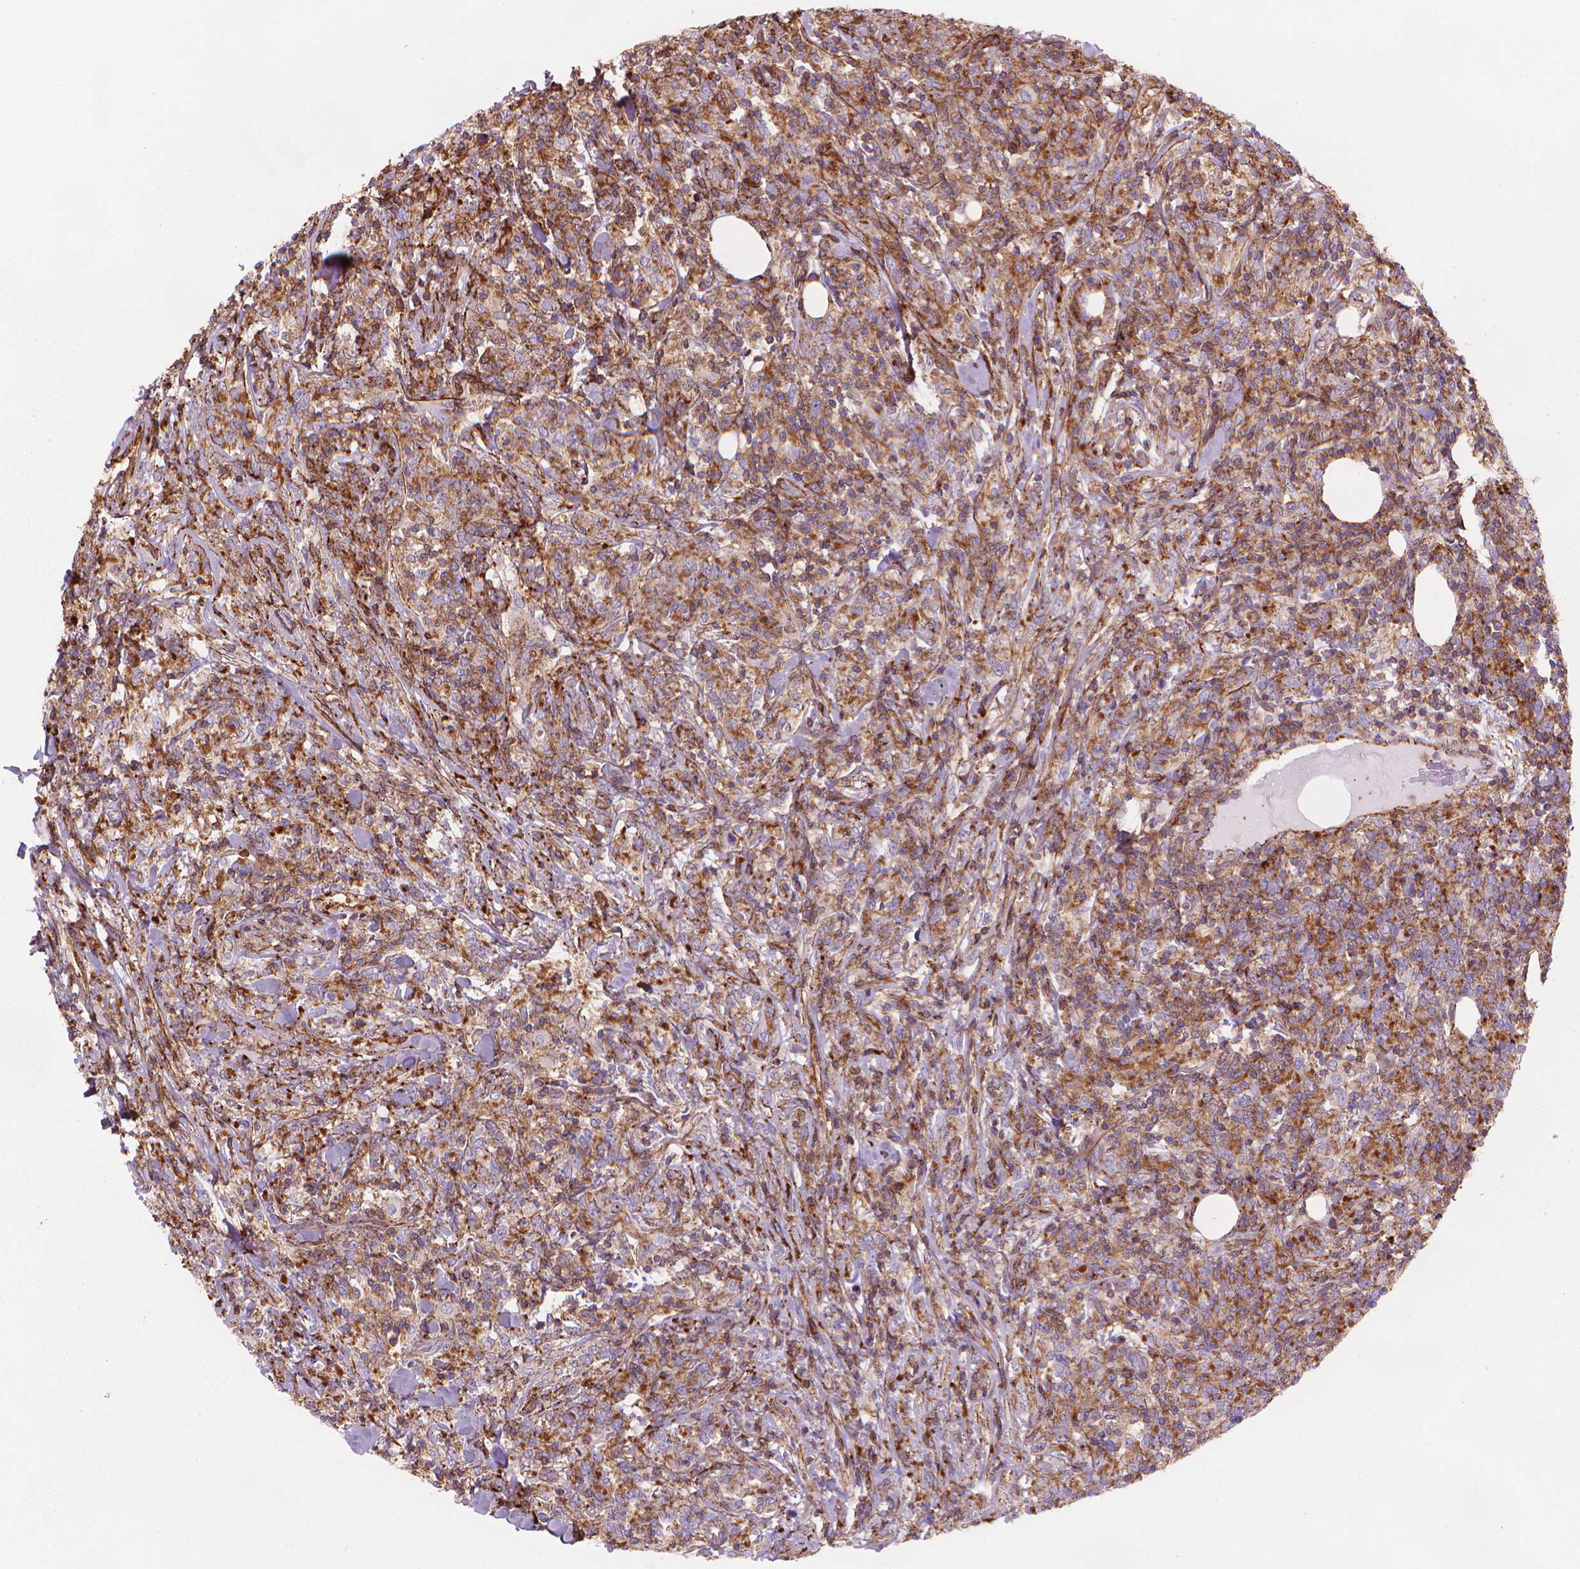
{"staining": {"intensity": "moderate", "quantity": ">75%", "location": "cytoplasmic/membranous"}, "tissue": "lymphoma", "cell_type": "Tumor cells", "image_type": "cancer", "snomed": [{"axis": "morphology", "description": "Malignant lymphoma, non-Hodgkin's type, High grade"}, {"axis": "topography", "description": "Lymph node"}], "caption": "IHC histopathology image of neoplastic tissue: high-grade malignant lymphoma, non-Hodgkin's type stained using immunohistochemistry (IHC) demonstrates medium levels of moderate protein expression localized specifically in the cytoplasmic/membranous of tumor cells, appearing as a cytoplasmic/membranous brown color.", "gene": "PATJ", "patient": {"sex": "female", "age": 84}}